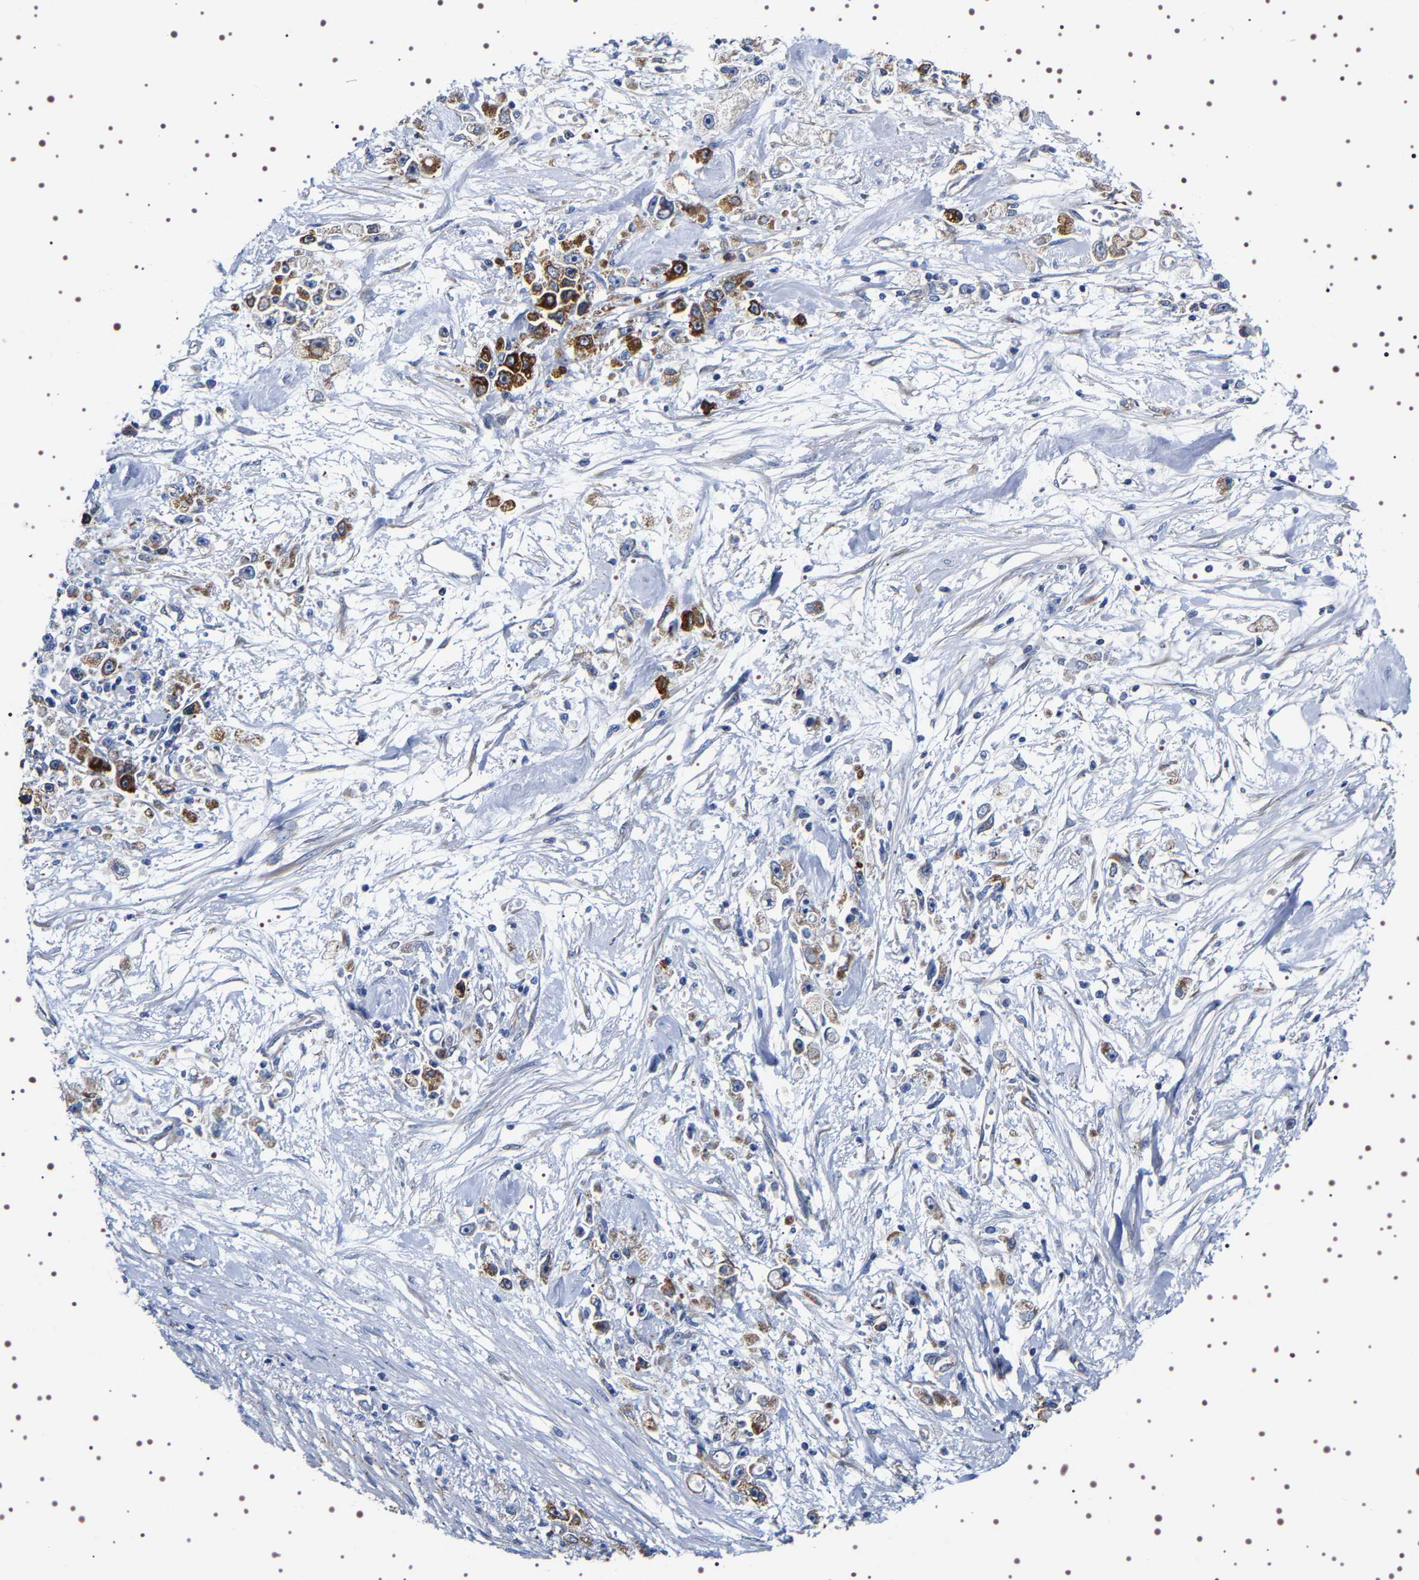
{"staining": {"intensity": "strong", "quantity": "25%-75%", "location": "cytoplasmic/membranous"}, "tissue": "stomach cancer", "cell_type": "Tumor cells", "image_type": "cancer", "snomed": [{"axis": "morphology", "description": "Adenocarcinoma, NOS"}, {"axis": "topography", "description": "Stomach"}], "caption": "Immunohistochemical staining of adenocarcinoma (stomach) exhibits strong cytoplasmic/membranous protein expression in about 25%-75% of tumor cells.", "gene": "SQLE", "patient": {"sex": "female", "age": 59}}